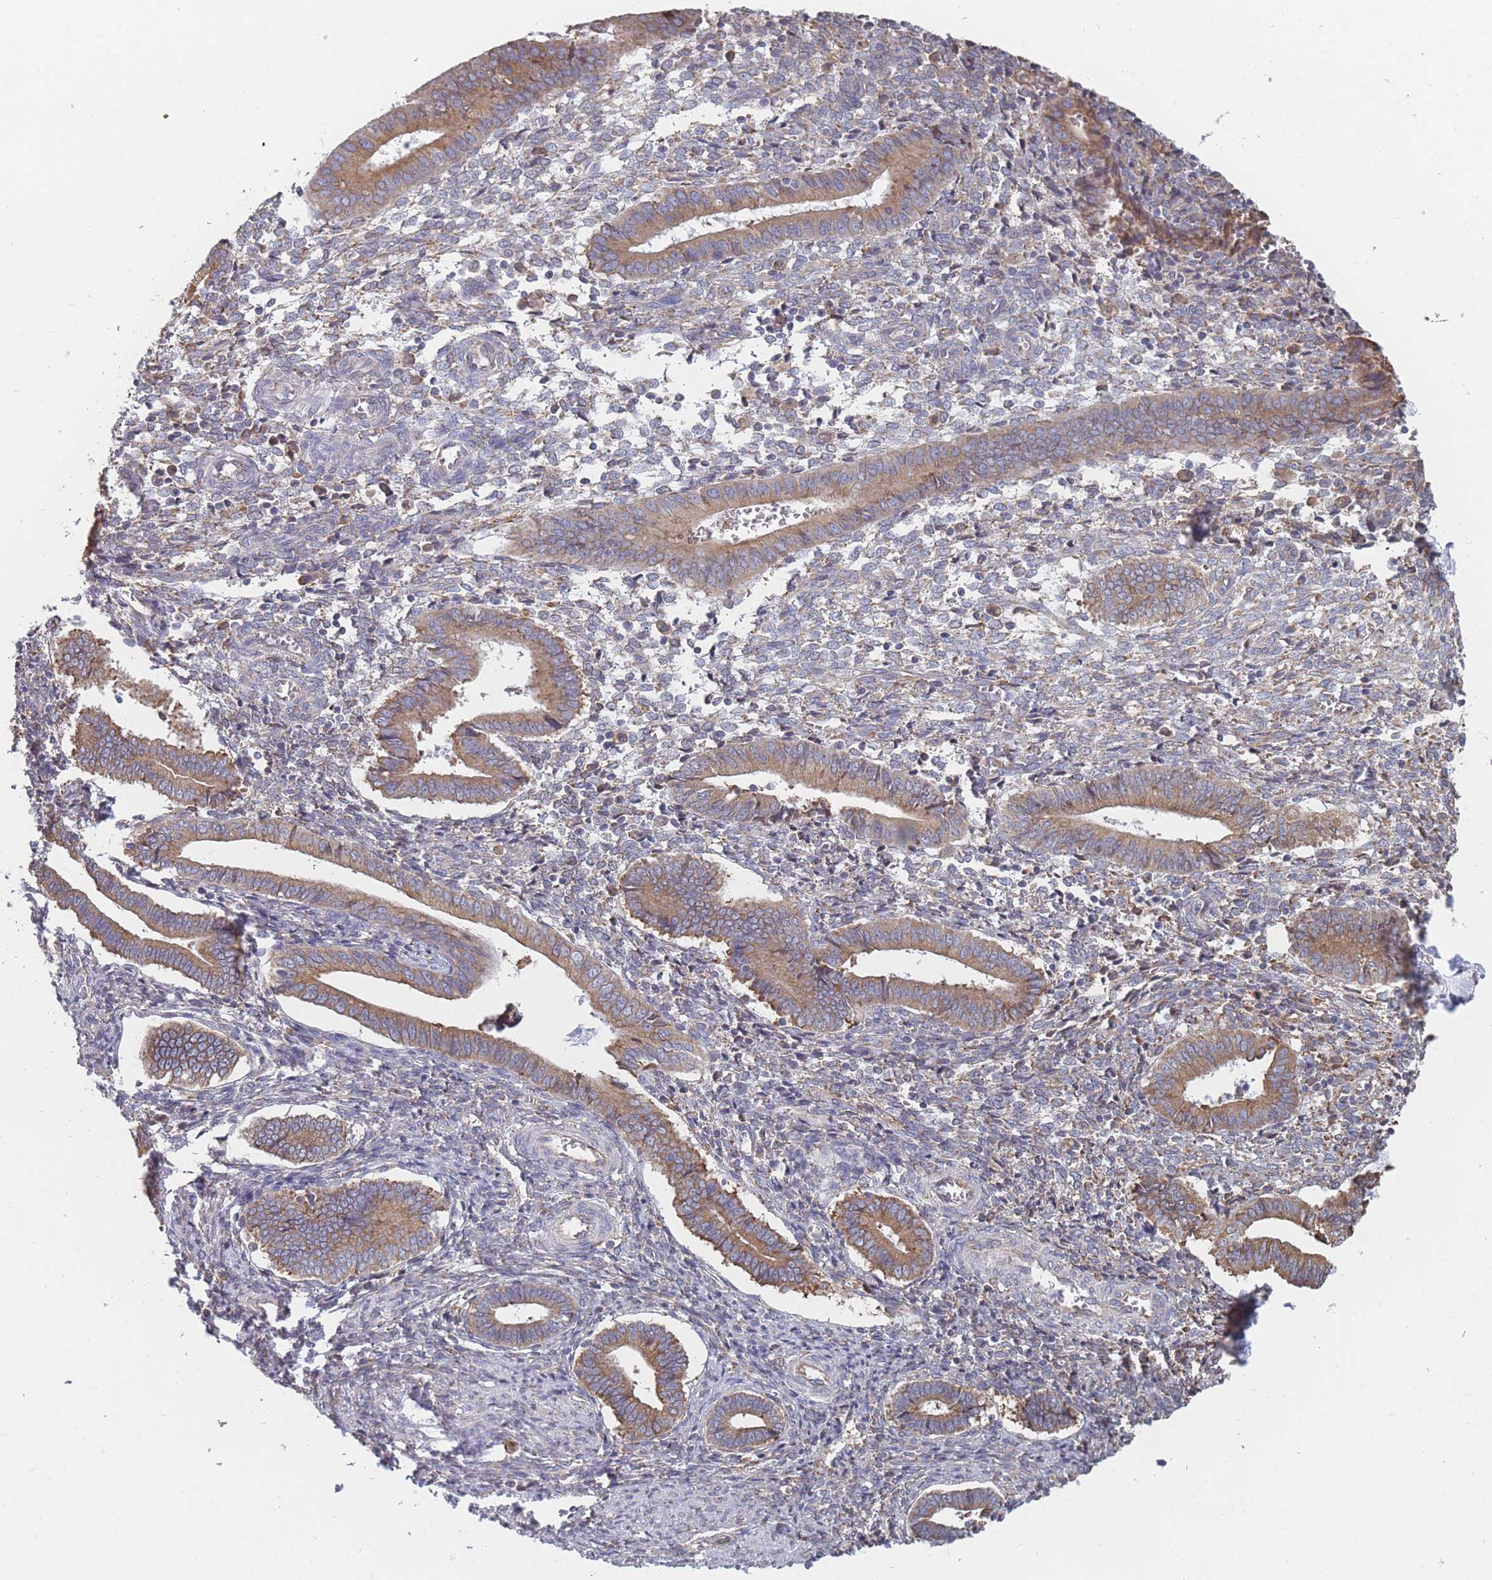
{"staining": {"intensity": "weak", "quantity": "<25%", "location": "cytoplasmic/membranous"}, "tissue": "endometrium", "cell_type": "Cells in endometrial stroma", "image_type": "normal", "snomed": [{"axis": "morphology", "description": "Normal tissue, NOS"}, {"axis": "topography", "description": "Other"}, {"axis": "topography", "description": "Endometrium"}], "caption": "Protein analysis of benign endometrium displays no significant positivity in cells in endometrial stroma. (DAB immunohistochemistry with hematoxylin counter stain).", "gene": "OR7C2", "patient": {"sex": "female", "age": 44}}